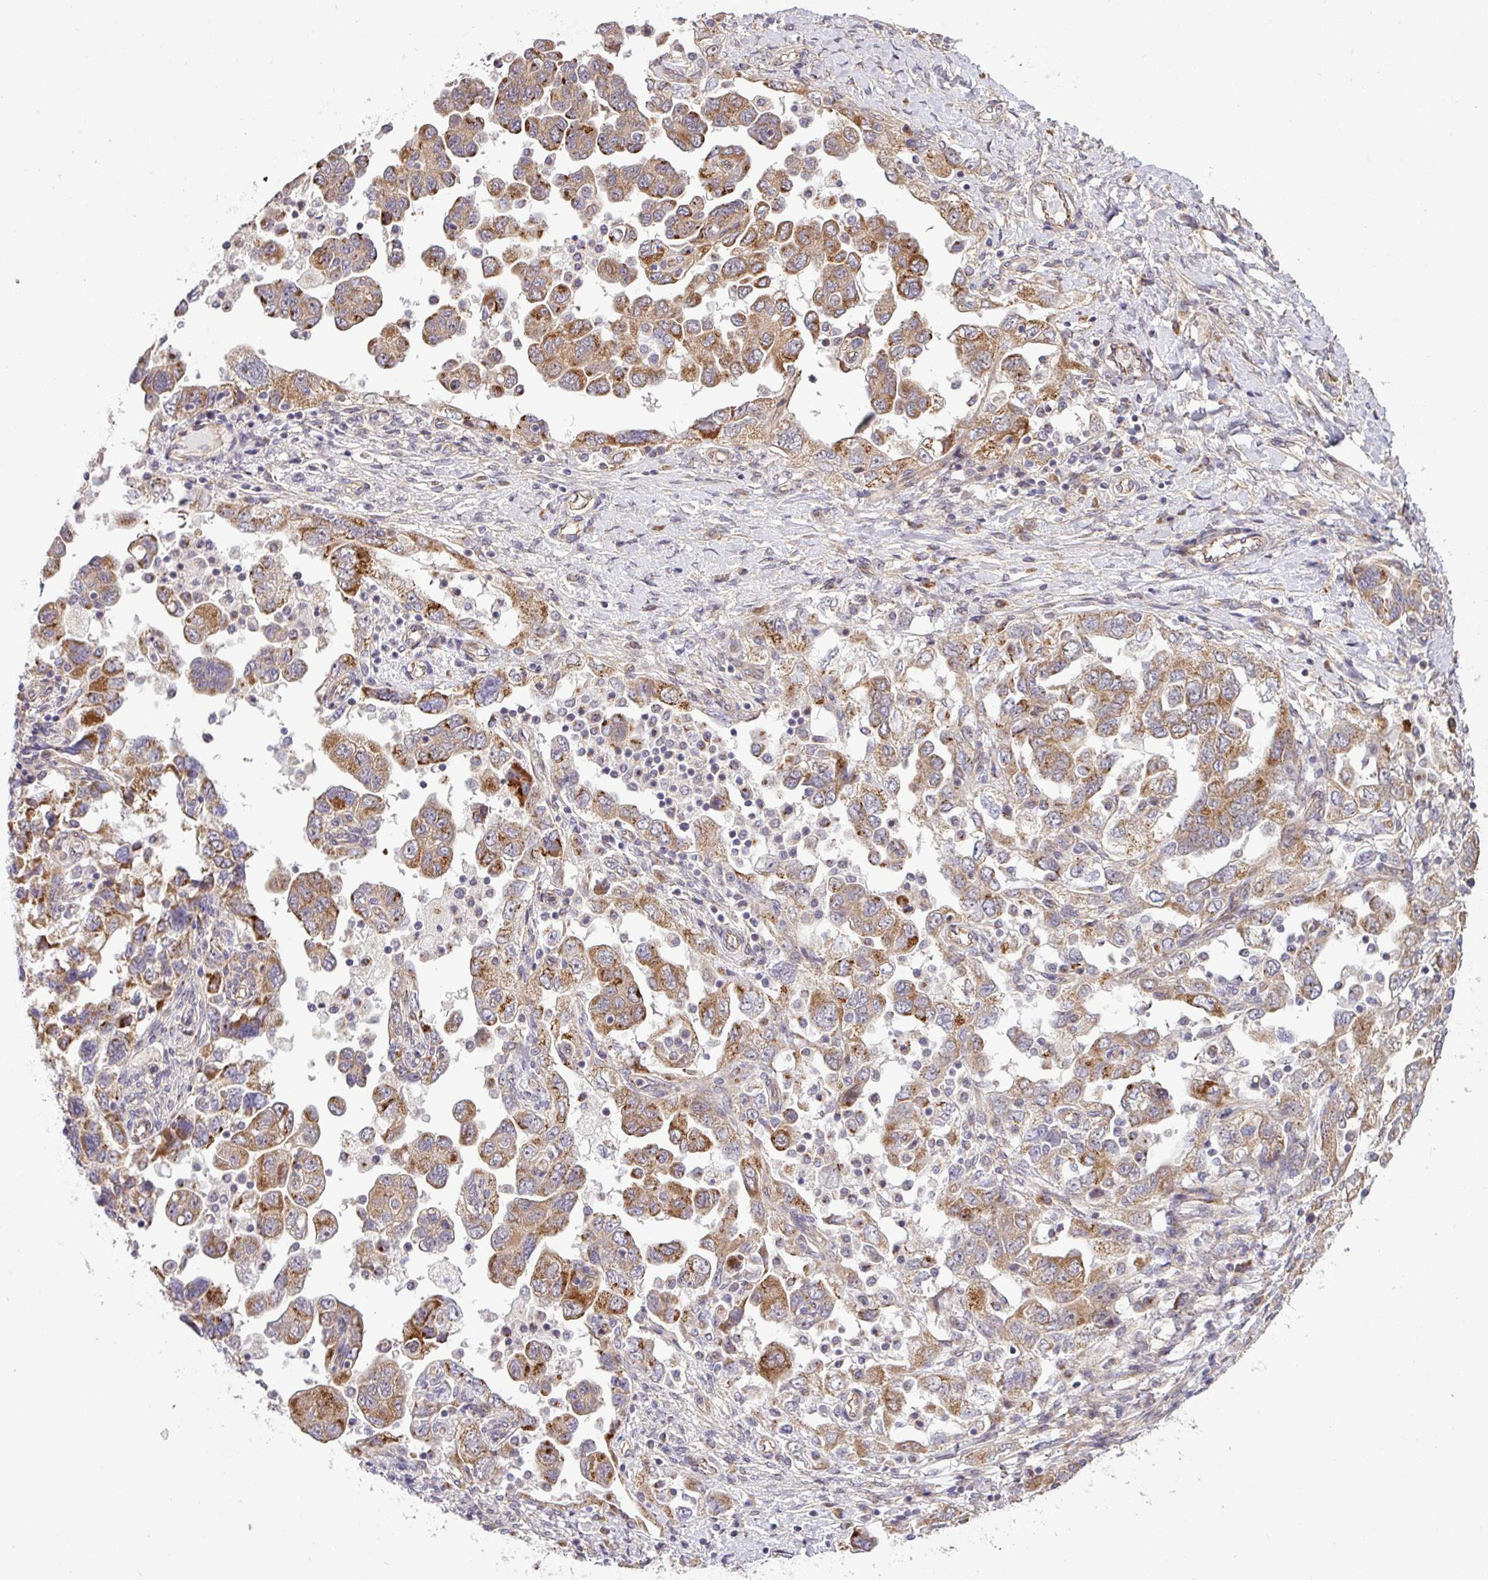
{"staining": {"intensity": "strong", "quantity": ">75%", "location": "cytoplasmic/membranous"}, "tissue": "ovarian cancer", "cell_type": "Tumor cells", "image_type": "cancer", "snomed": [{"axis": "morphology", "description": "Carcinoma, NOS"}, {"axis": "morphology", "description": "Cystadenocarcinoma, serous, NOS"}, {"axis": "topography", "description": "Ovary"}], "caption": "The photomicrograph shows a brown stain indicating the presence of a protein in the cytoplasmic/membranous of tumor cells in carcinoma (ovarian).", "gene": "TIMMDC1", "patient": {"sex": "female", "age": 69}}